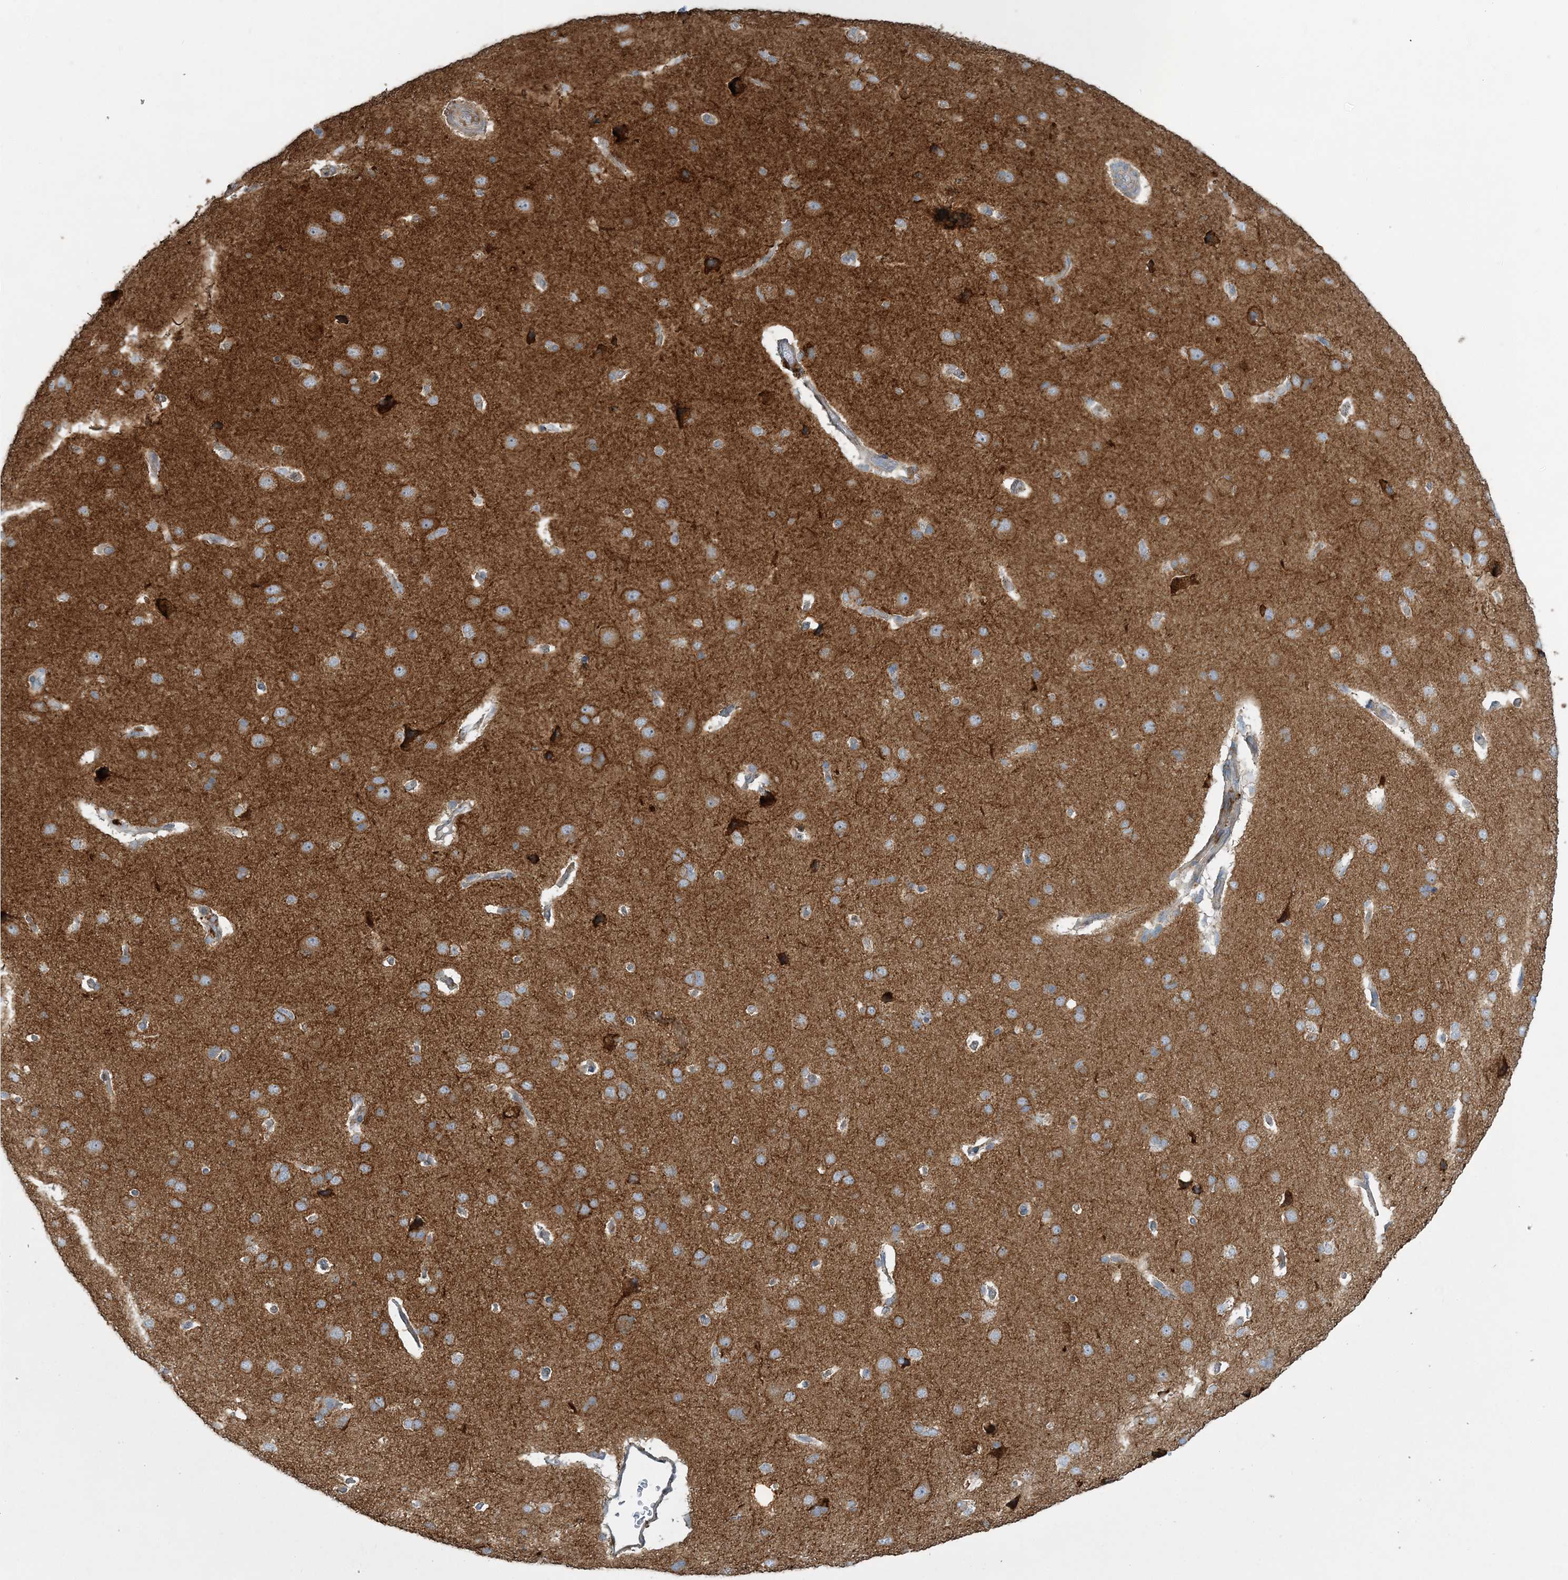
{"staining": {"intensity": "negative", "quantity": "none", "location": "none"}, "tissue": "cerebral cortex", "cell_type": "Endothelial cells", "image_type": "normal", "snomed": [{"axis": "morphology", "description": "Normal tissue, NOS"}, {"axis": "topography", "description": "Cerebral cortex"}], "caption": "High magnification brightfield microscopy of normal cerebral cortex stained with DAB (brown) and counterstained with hematoxylin (blue): endothelial cells show no significant staining. (DAB (3,3'-diaminobenzidine) immunohistochemistry (IHC) visualized using brightfield microscopy, high magnification).", "gene": "SLC4A10", "patient": {"sex": "male", "age": 62}}